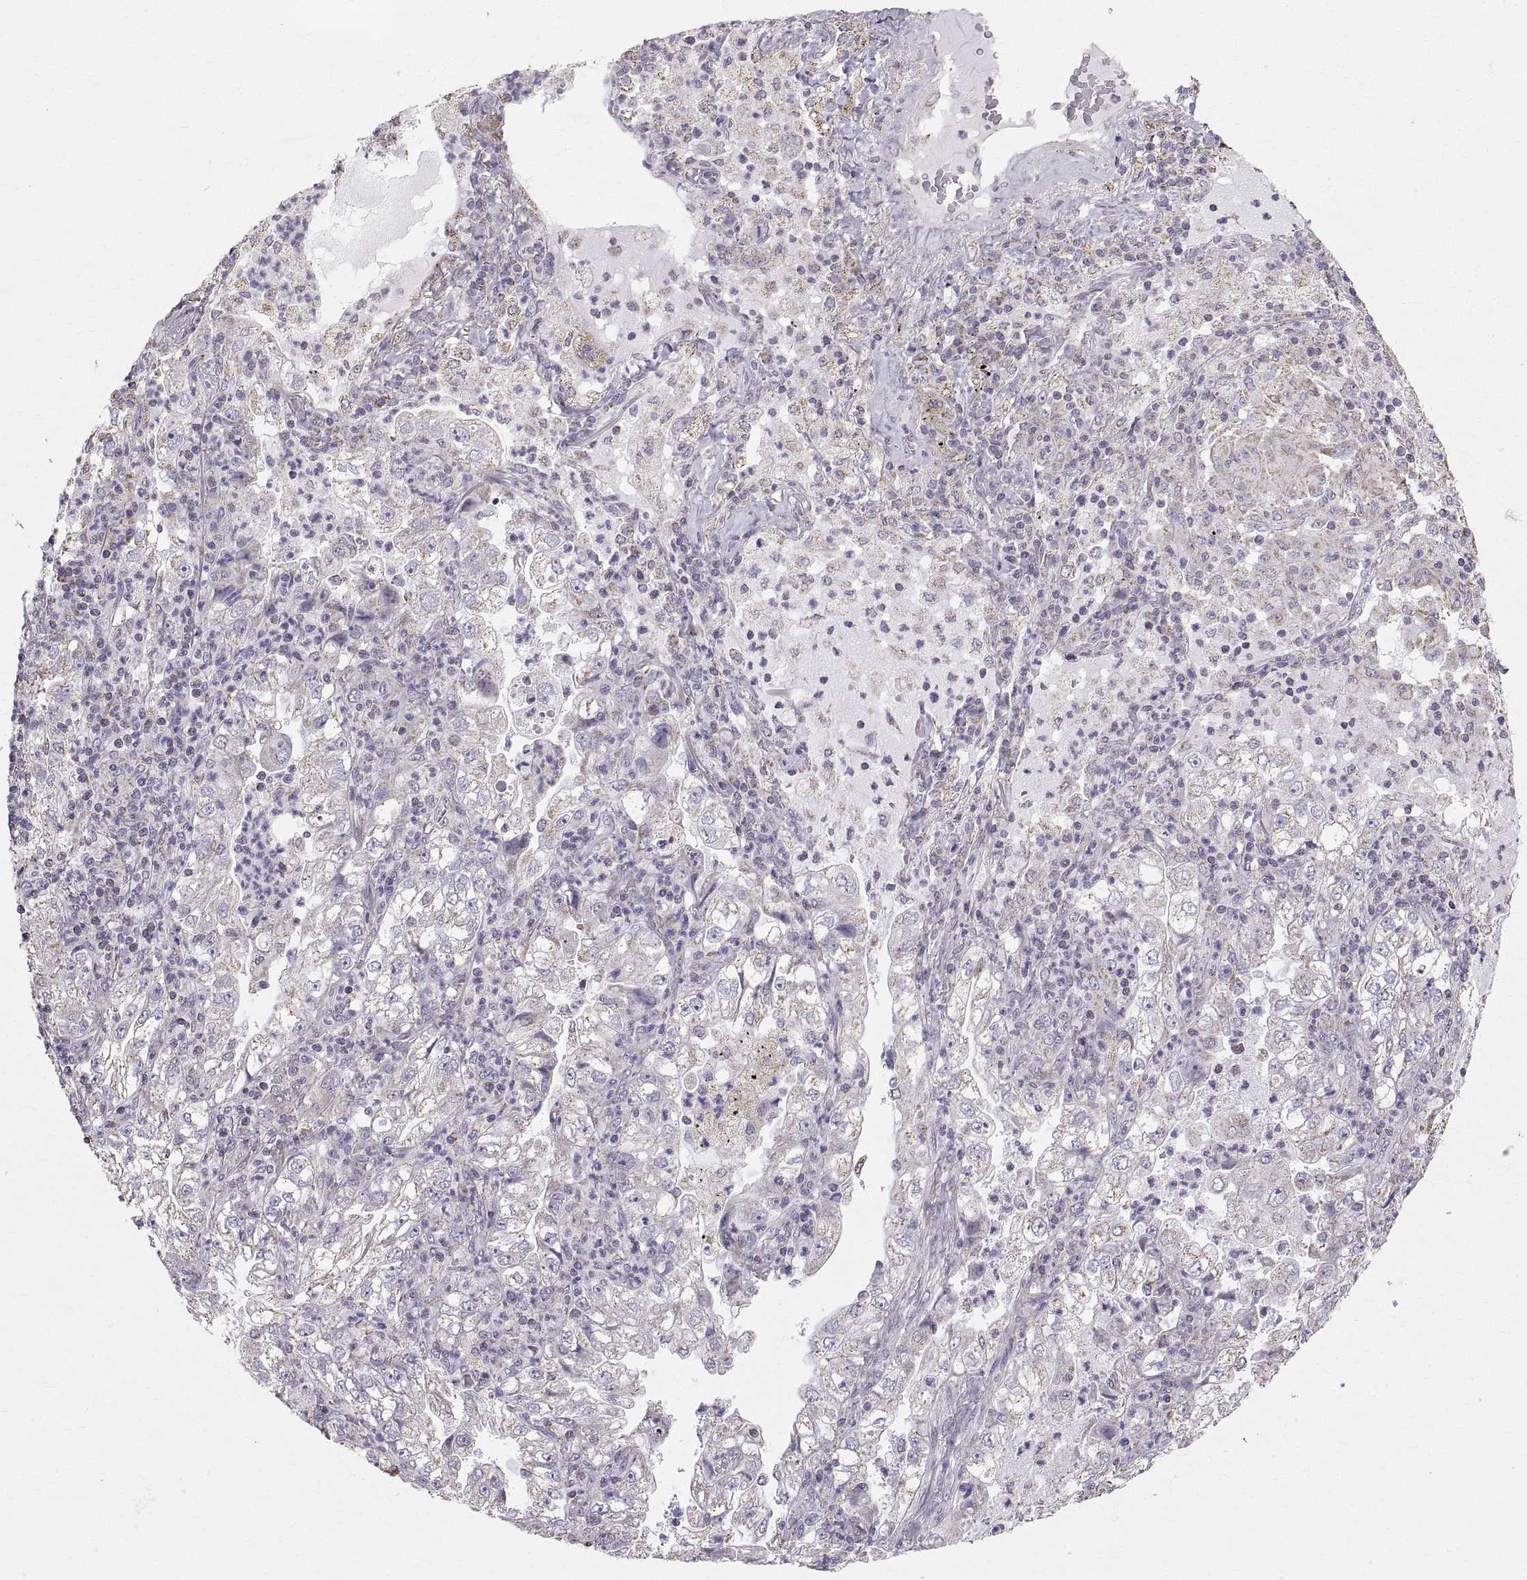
{"staining": {"intensity": "negative", "quantity": "none", "location": "none"}, "tissue": "lung cancer", "cell_type": "Tumor cells", "image_type": "cancer", "snomed": [{"axis": "morphology", "description": "Adenocarcinoma, NOS"}, {"axis": "topography", "description": "Lung"}], "caption": "High magnification brightfield microscopy of adenocarcinoma (lung) stained with DAB (brown) and counterstained with hematoxylin (blue): tumor cells show no significant staining.", "gene": "STMND1", "patient": {"sex": "female", "age": 73}}